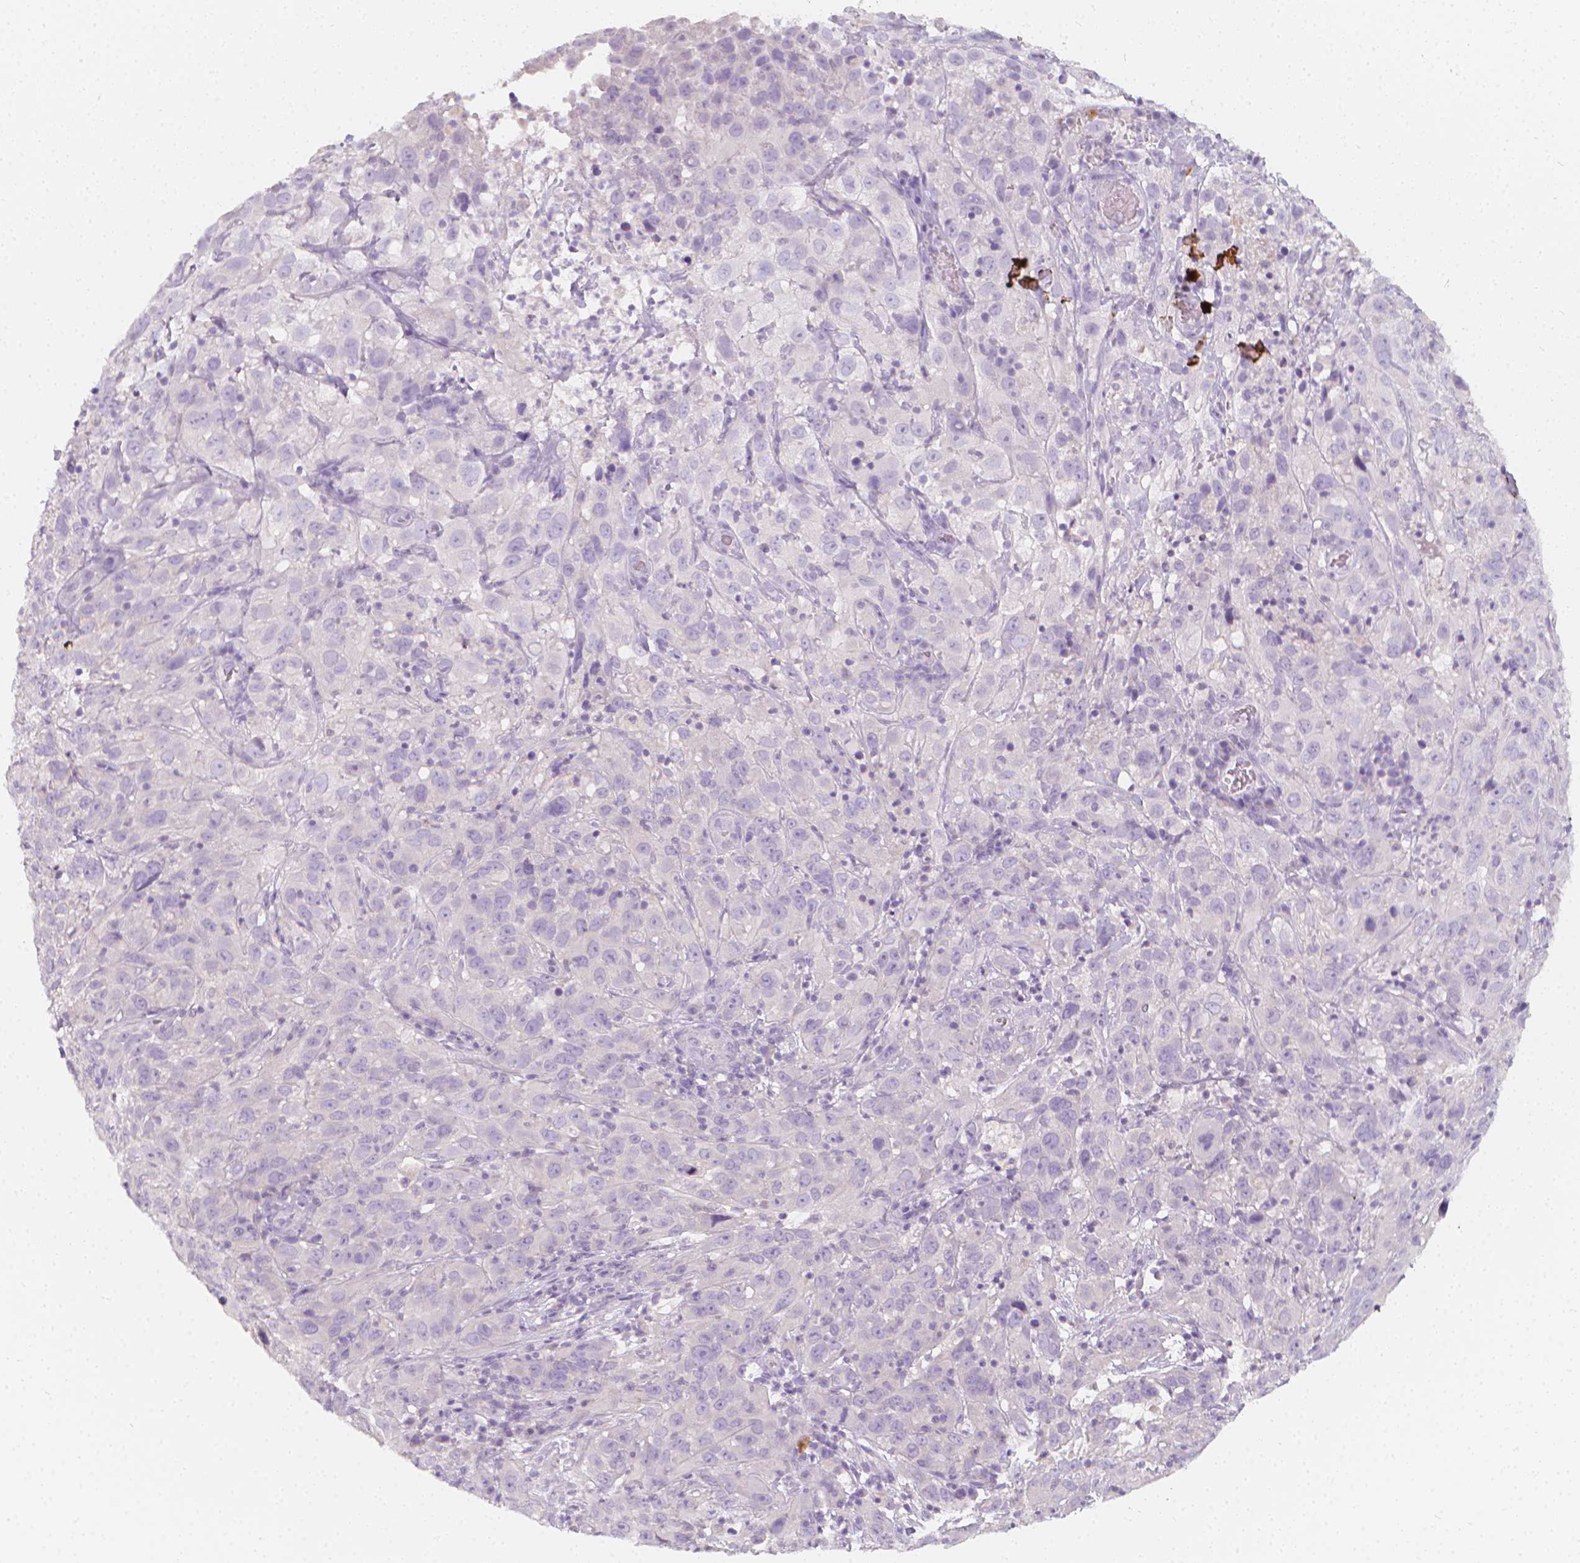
{"staining": {"intensity": "negative", "quantity": "none", "location": "none"}, "tissue": "cervical cancer", "cell_type": "Tumor cells", "image_type": "cancer", "snomed": [{"axis": "morphology", "description": "Squamous cell carcinoma, NOS"}, {"axis": "topography", "description": "Cervix"}], "caption": "IHC of cervical squamous cell carcinoma demonstrates no expression in tumor cells.", "gene": "RBFOX1", "patient": {"sex": "female", "age": 32}}